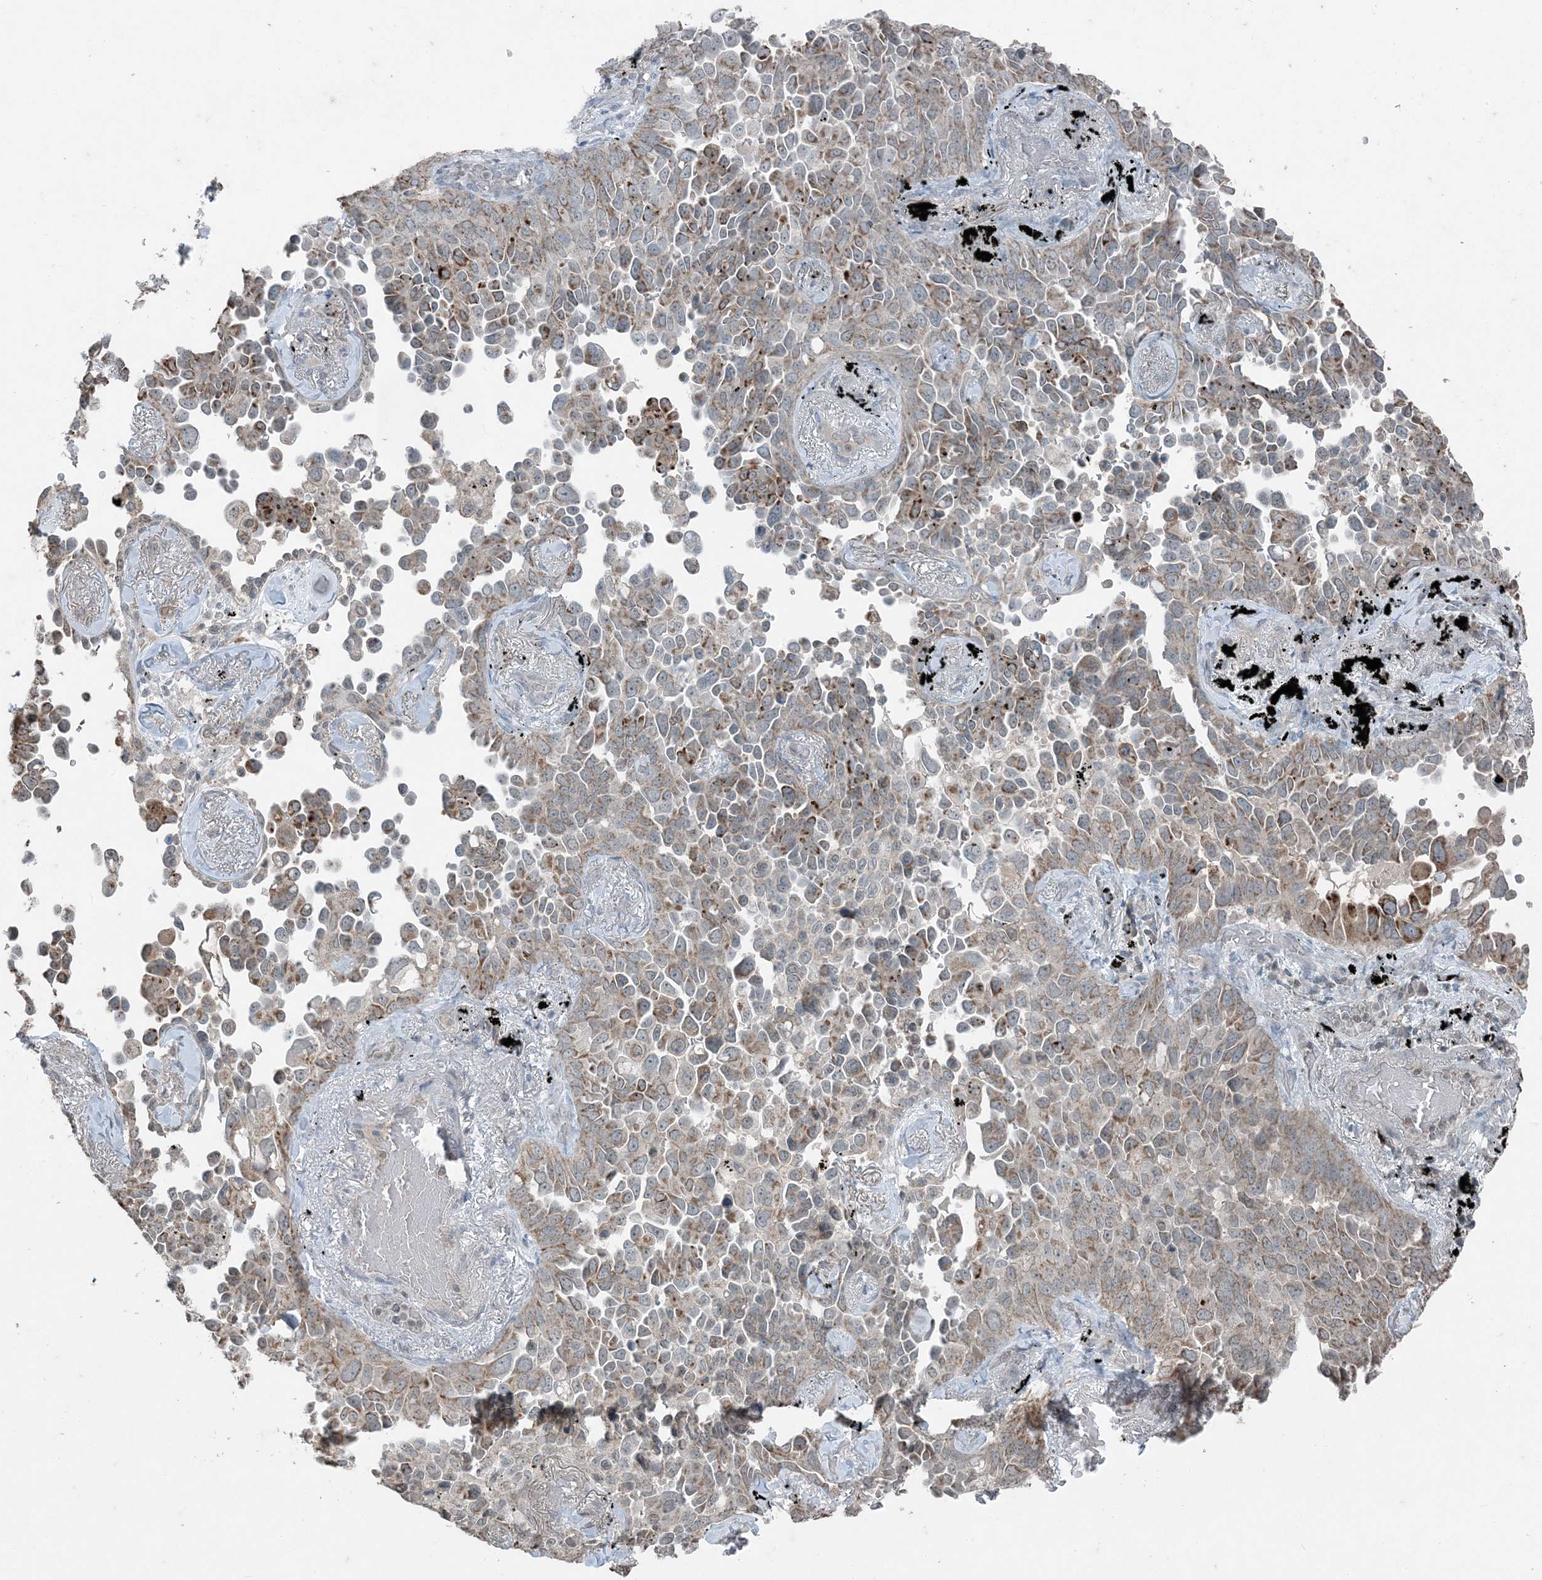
{"staining": {"intensity": "moderate", "quantity": "25%-75%", "location": "cytoplasmic/membranous"}, "tissue": "lung cancer", "cell_type": "Tumor cells", "image_type": "cancer", "snomed": [{"axis": "morphology", "description": "Adenocarcinoma, NOS"}, {"axis": "topography", "description": "Lung"}], "caption": "Human adenocarcinoma (lung) stained for a protein (brown) exhibits moderate cytoplasmic/membranous positive positivity in about 25%-75% of tumor cells.", "gene": "GNL1", "patient": {"sex": "female", "age": 67}}